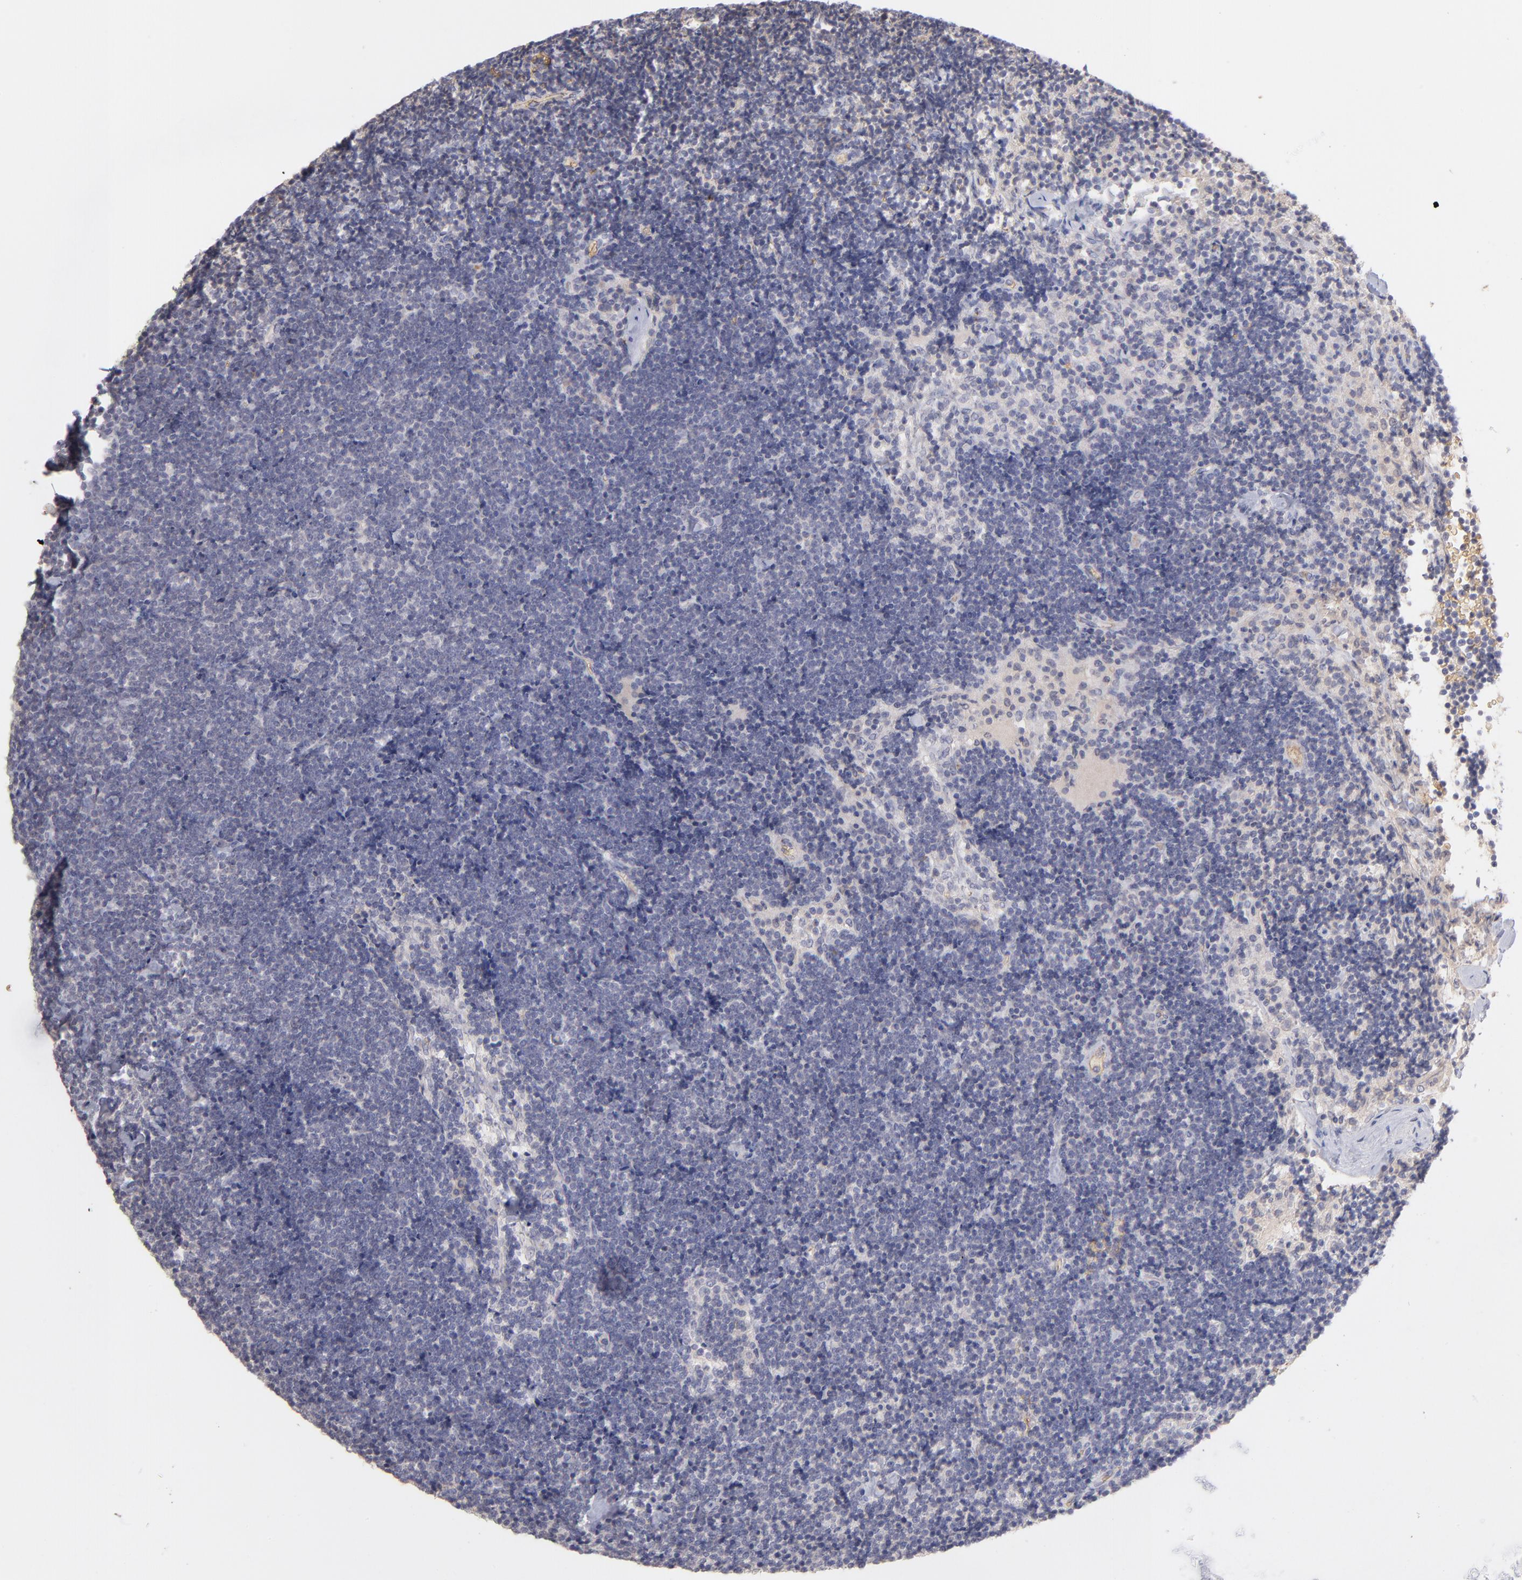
{"staining": {"intensity": "negative", "quantity": "none", "location": "none"}, "tissue": "lymph node", "cell_type": "Non-germinal center cells", "image_type": "normal", "snomed": [{"axis": "morphology", "description": "Normal tissue, NOS"}, {"axis": "topography", "description": "Lymph node"}], "caption": "This histopathology image is of normal lymph node stained with IHC to label a protein in brown with the nuclei are counter-stained blue. There is no expression in non-germinal center cells. (DAB immunohistochemistry visualized using brightfield microscopy, high magnification).", "gene": "F13B", "patient": {"sex": "male", "age": 63}}